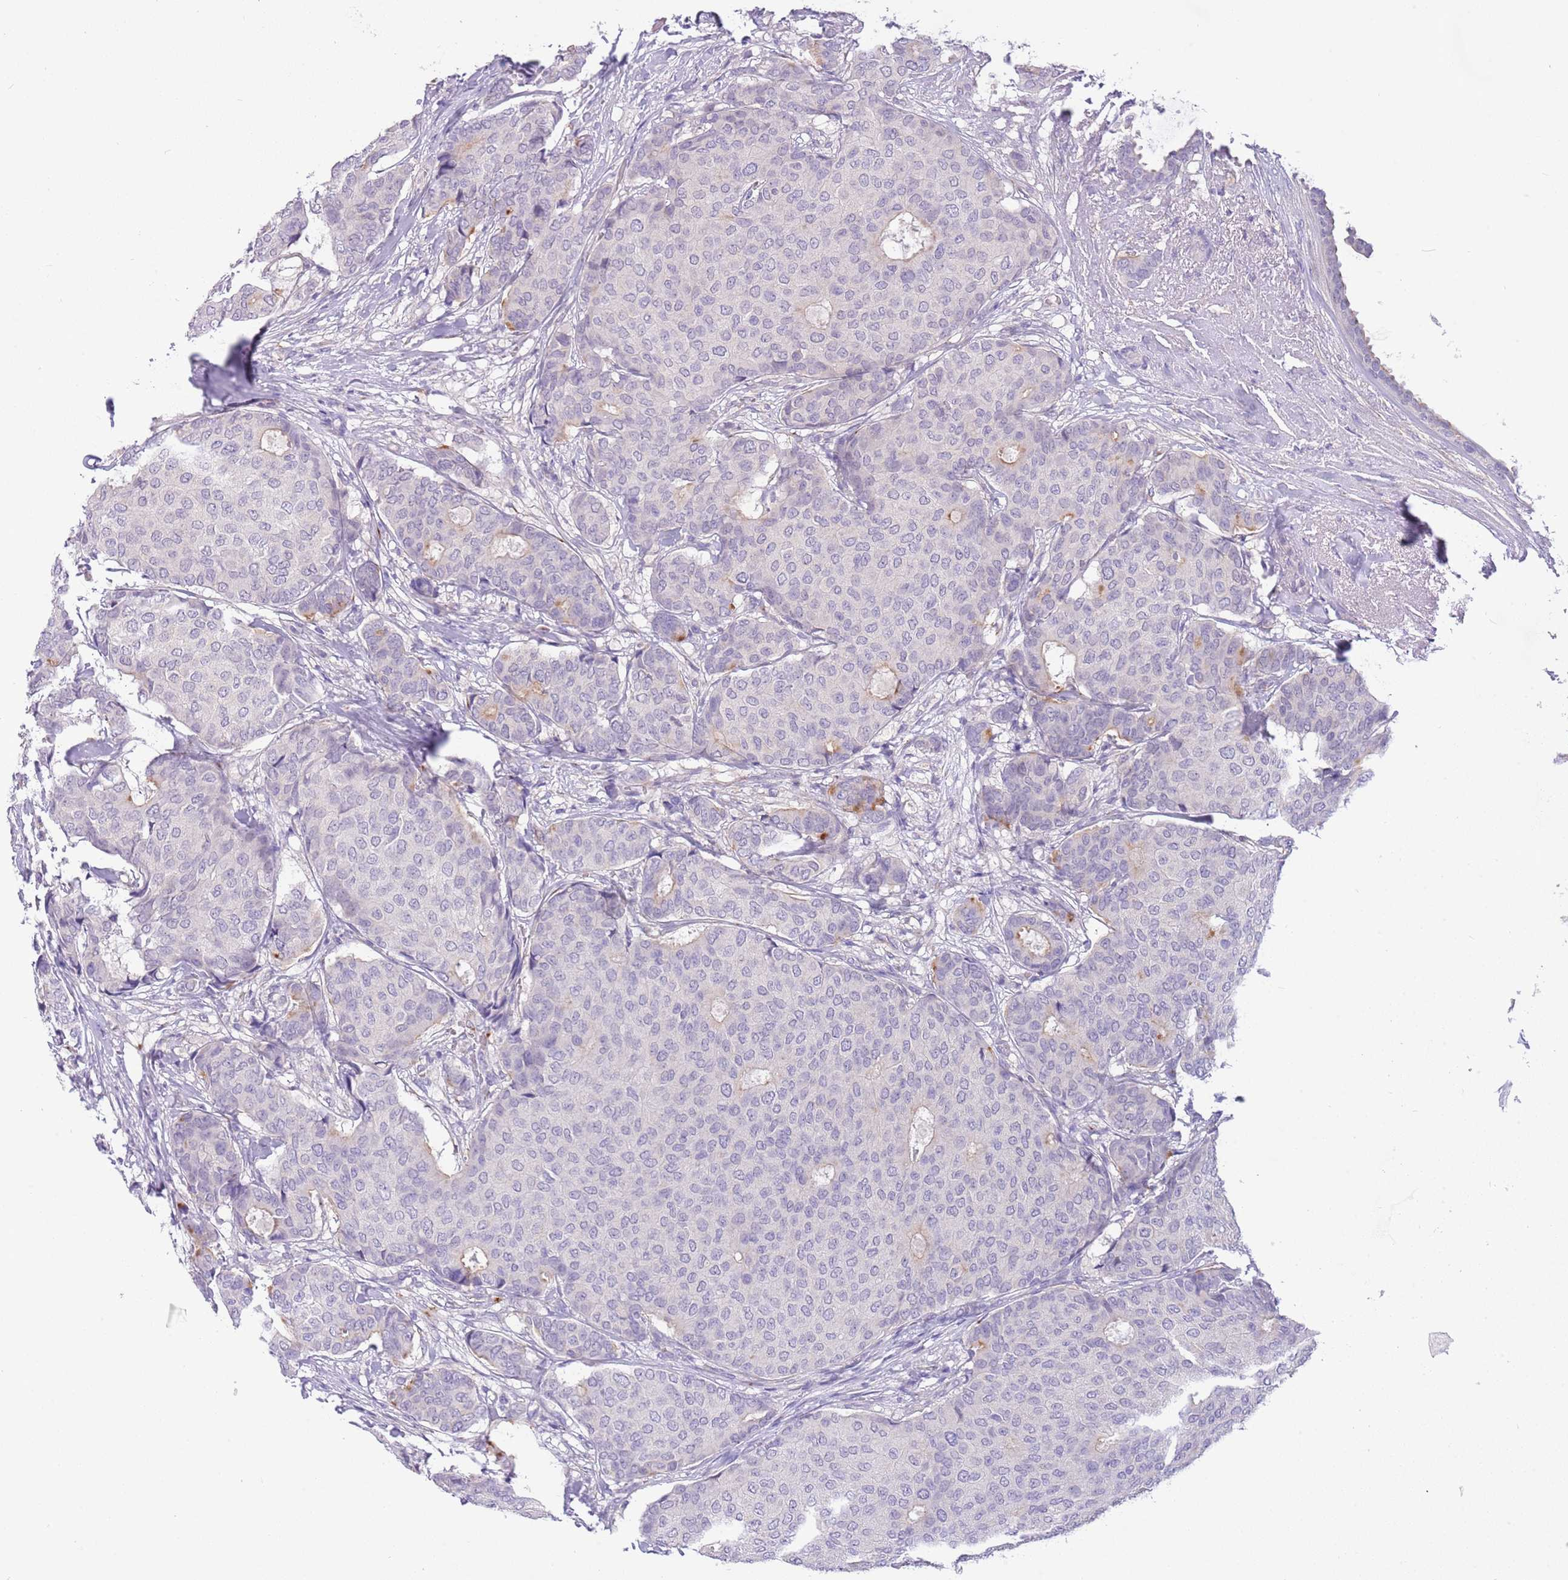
{"staining": {"intensity": "negative", "quantity": "none", "location": "none"}, "tissue": "breast cancer", "cell_type": "Tumor cells", "image_type": "cancer", "snomed": [{"axis": "morphology", "description": "Duct carcinoma"}, {"axis": "topography", "description": "Breast"}], "caption": "DAB immunohistochemical staining of human breast cancer (infiltrating ductal carcinoma) displays no significant staining in tumor cells.", "gene": "CFAP73", "patient": {"sex": "female", "age": 75}}